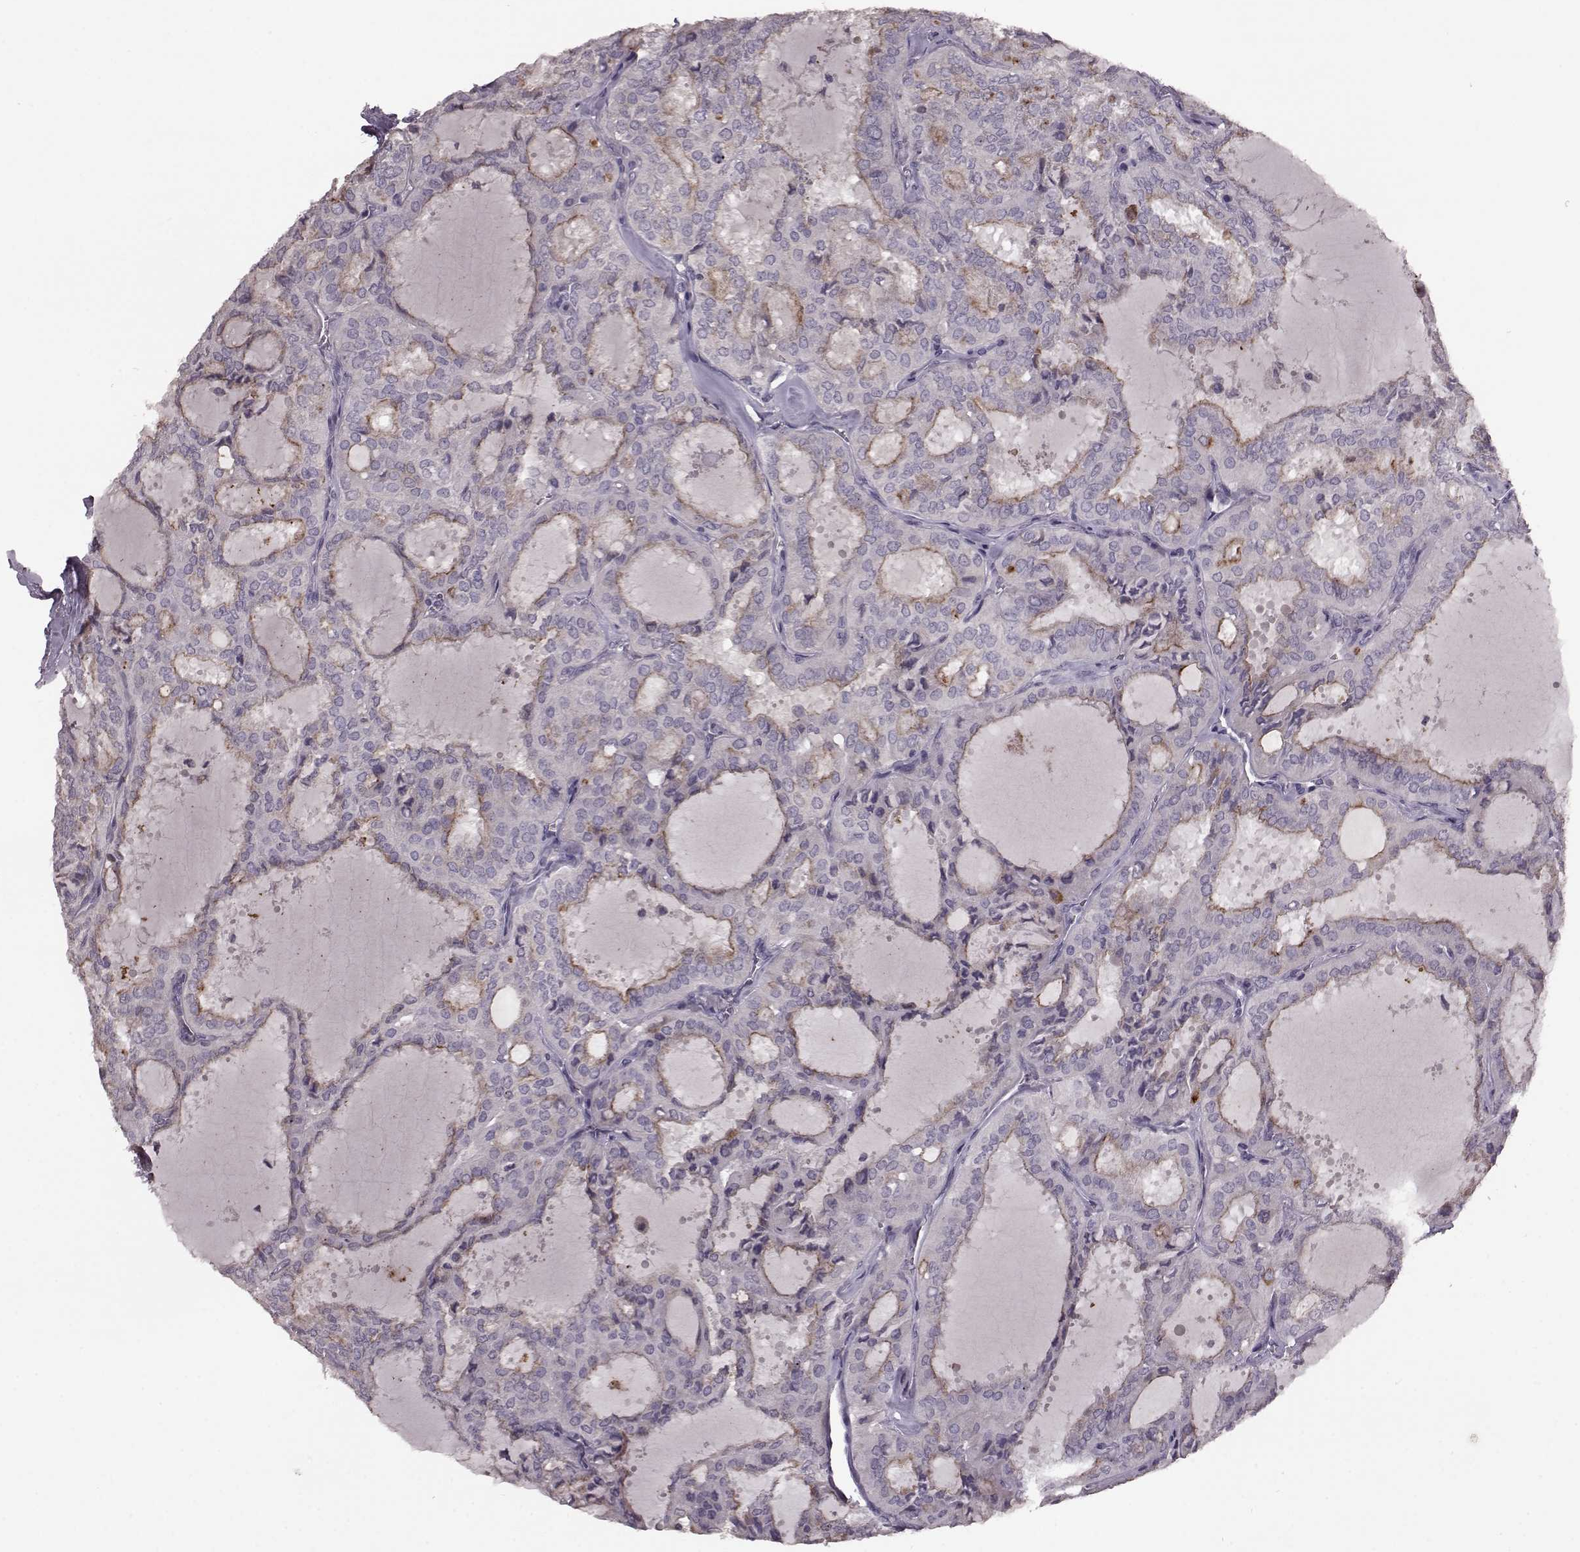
{"staining": {"intensity": "negative", "quantity": "none", "location": "none"}, "tissue": "thyroid cancer", "cell_type": "Tumor cells", "image_type": "cancer", "snomed": [{"axis": "morphology", "description": "Follicular adenoma carcinoma, NOS"}, {"axis": "topography", "description": "Thyroid gland"}], "caption": "Tumor cells are negative for protein expression in human thyroid follicular adenoma carcinoma.", "gene": "SLC52A3", "patient": {"sex": "male", "age": 75}}